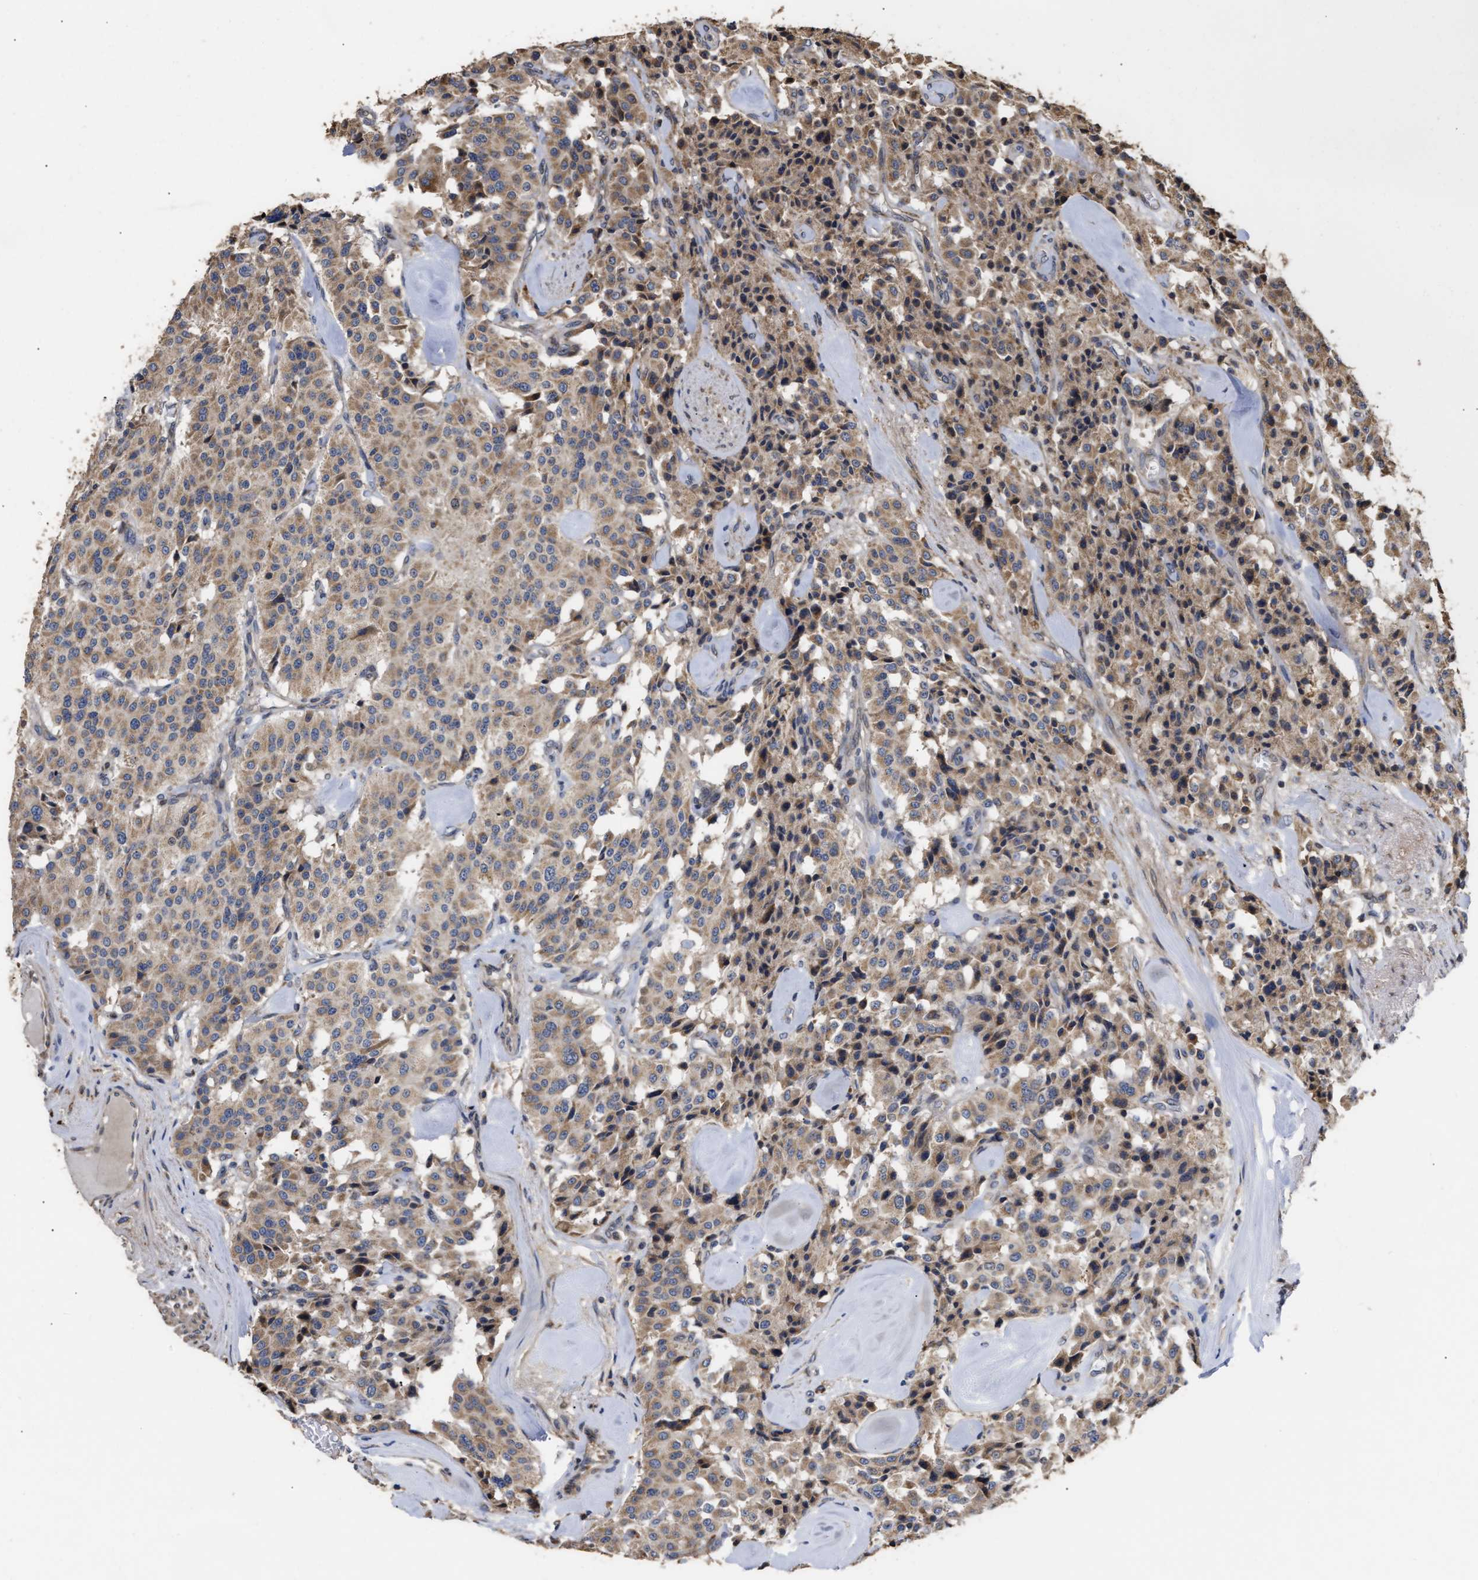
{"staining": {"intensity": "moderate", "quantity": ">75%", "location": "cytoplasmic/membranous"}, "tissue": "carcinoid", "cell_type": "Tumor cells", "image_type": "cancer", "snomed": [{"axis": "morphology", "description": "Carcinoid, malignant, NOS"}, {"axis": "topography", "description": "Lung"}], "caption": "The histopathology image exhibits immunohistochemical staining of carcinoid (malignant). There is moderate cytoplasmic/membranous positivity is seen in approximately >75% of tumor cells.", "gene": "GOSR1", "patient": {"sex": "male", "age": 30}}